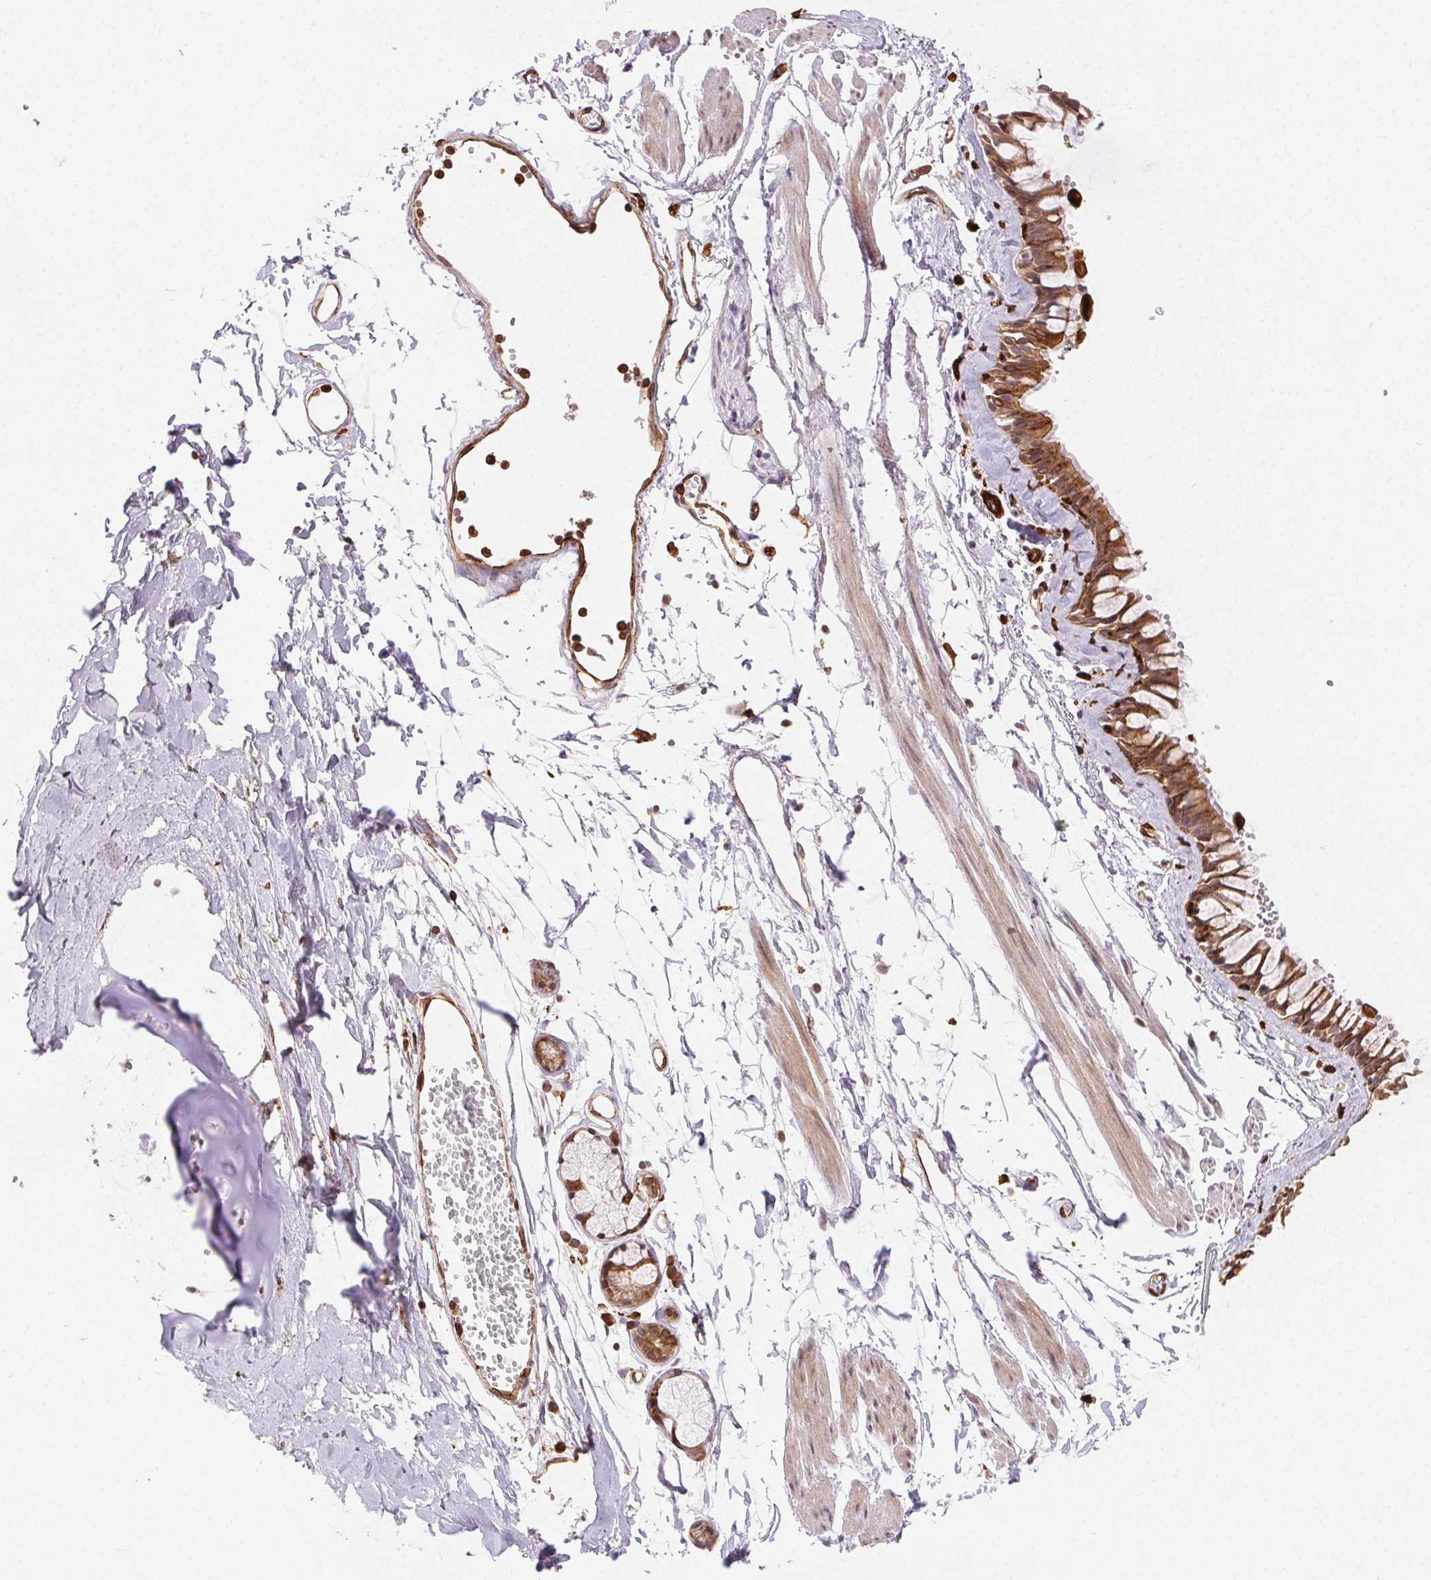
{"staining": {"intensity": "moderate", "quantity": ">75%", "location": "cytoplasmic/membranous"}, "tissue": "bronchus", "cell_type": "Respiratory epithelial cells", "image_type": "normal", "snomed": [{"axis": "morphology", "description": "Normal tissue, NOS"}, {"axis": "topography", "description": "Cartilage tissue"}, {"axis": "topography", "description": "Bronchus"}], "caption": "The micrograph exhibits immunohistochemical staining of normal bronchus. There is moderate cytoplasmic/membranous expression is present in approximately >75% of respiratory epithelial cells. The protein is stained brown, and the nuclei are stained in blue (DAB IHC with brightfield microscopy, high magnification).", "gene": "RNASET2", "patient": {"sex": "female", "age": 59}}